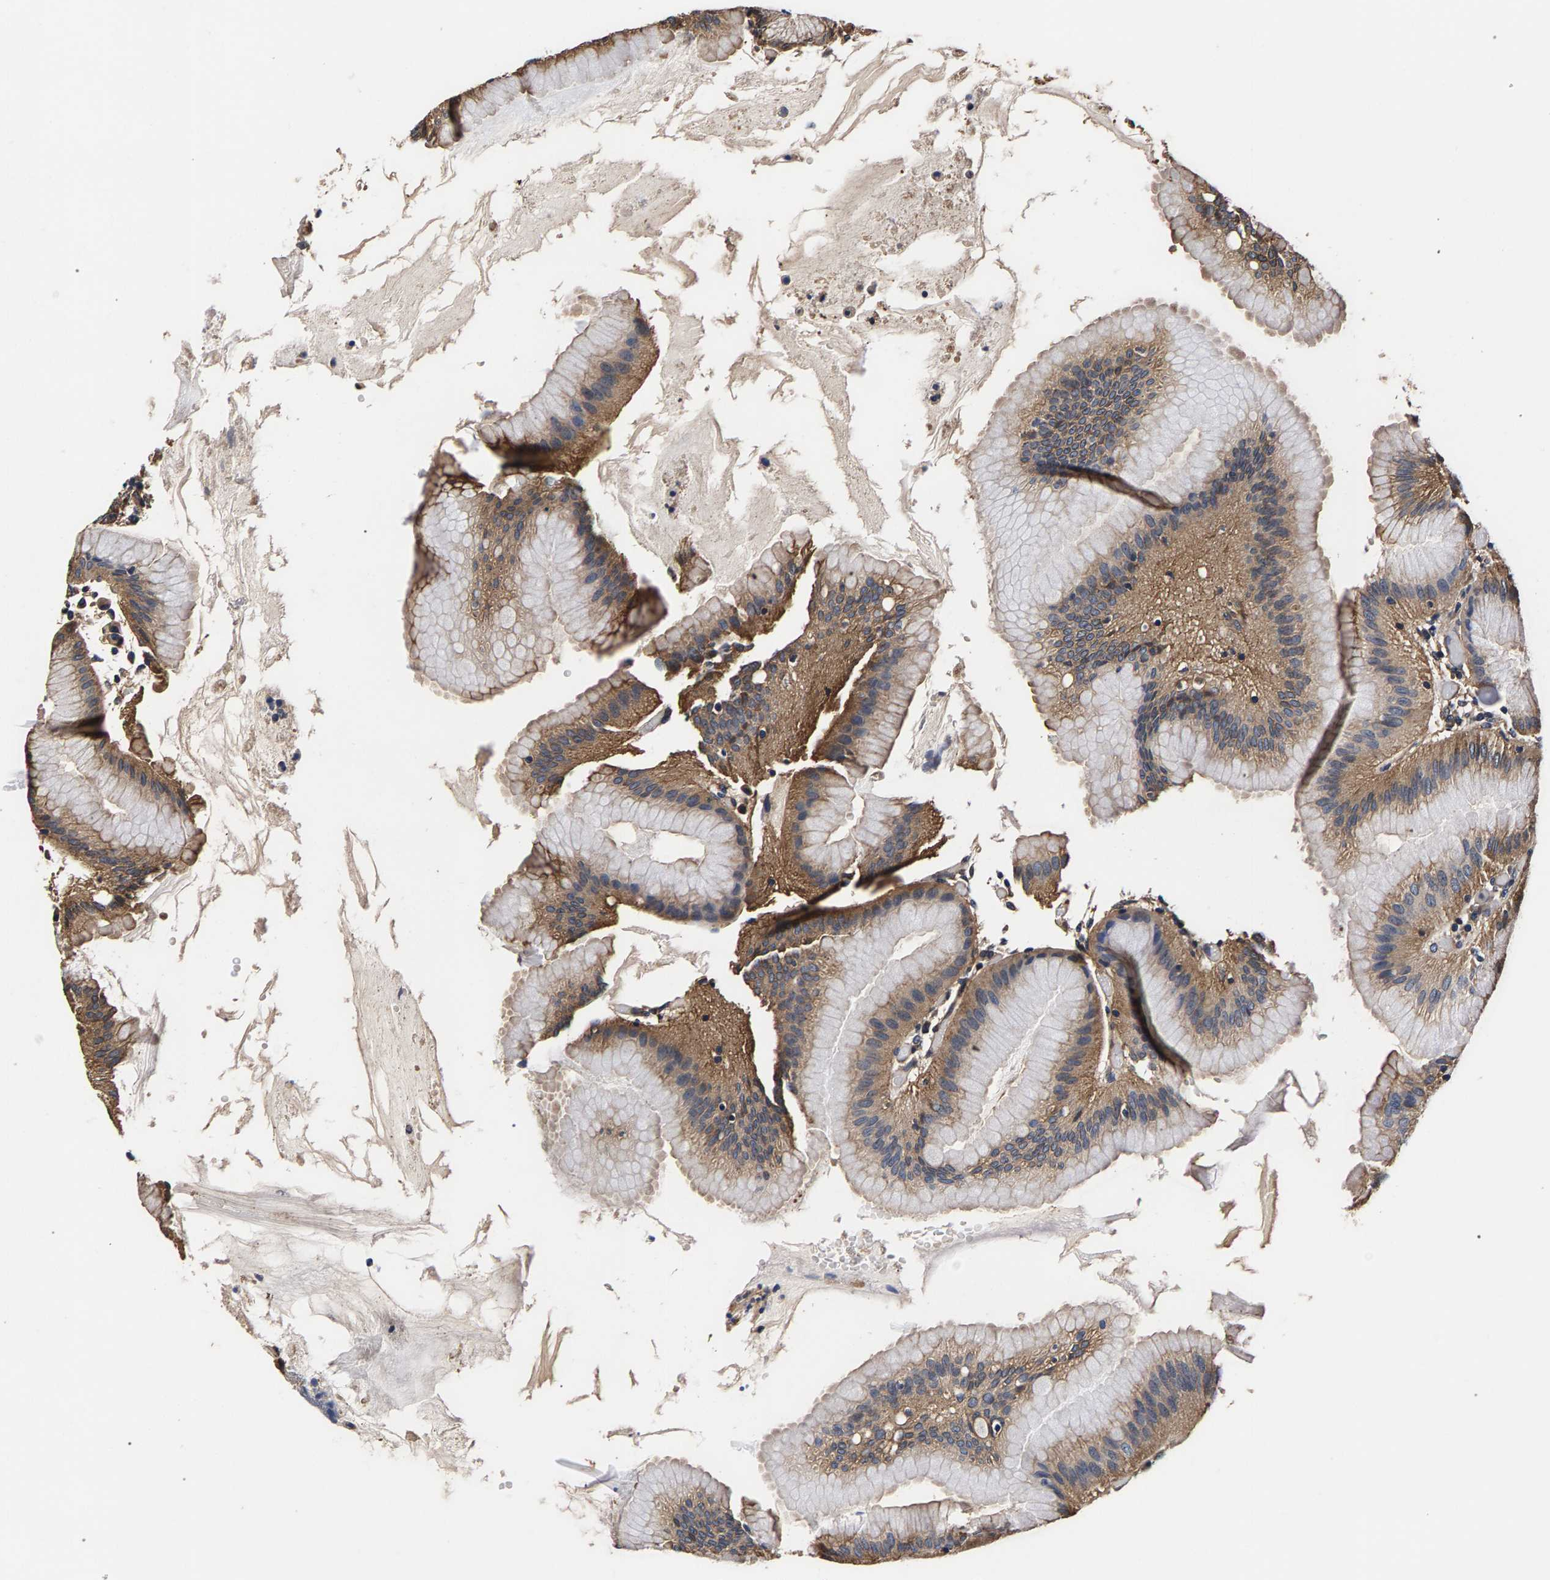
{"staining": {"intensity": "moderate", "quantity": ">75%", "location": "cytoplasmic/membranous"}, "tissue": "stomach", "cell_type": "Glandular cells", "image_type": "normal", "snomed": [{"axis": "morphology", "description": "Normal tissue, NOS"}, {"axis": "topography", "description": "Stomach"}, {"axis": "topography", "description": "Stomach, lower"}], "caption": "Immunohistochemical staining of unremarkable stomach demonstrates >75% levels of moderate cytoplasmic/membranous protein expression in about >75% of glandular cells. (brown staining indicates protein expression, while blue staining denotes nuclei).", "gene": "MARCHF7", "patient": {"sex": "female", "age": 75}}